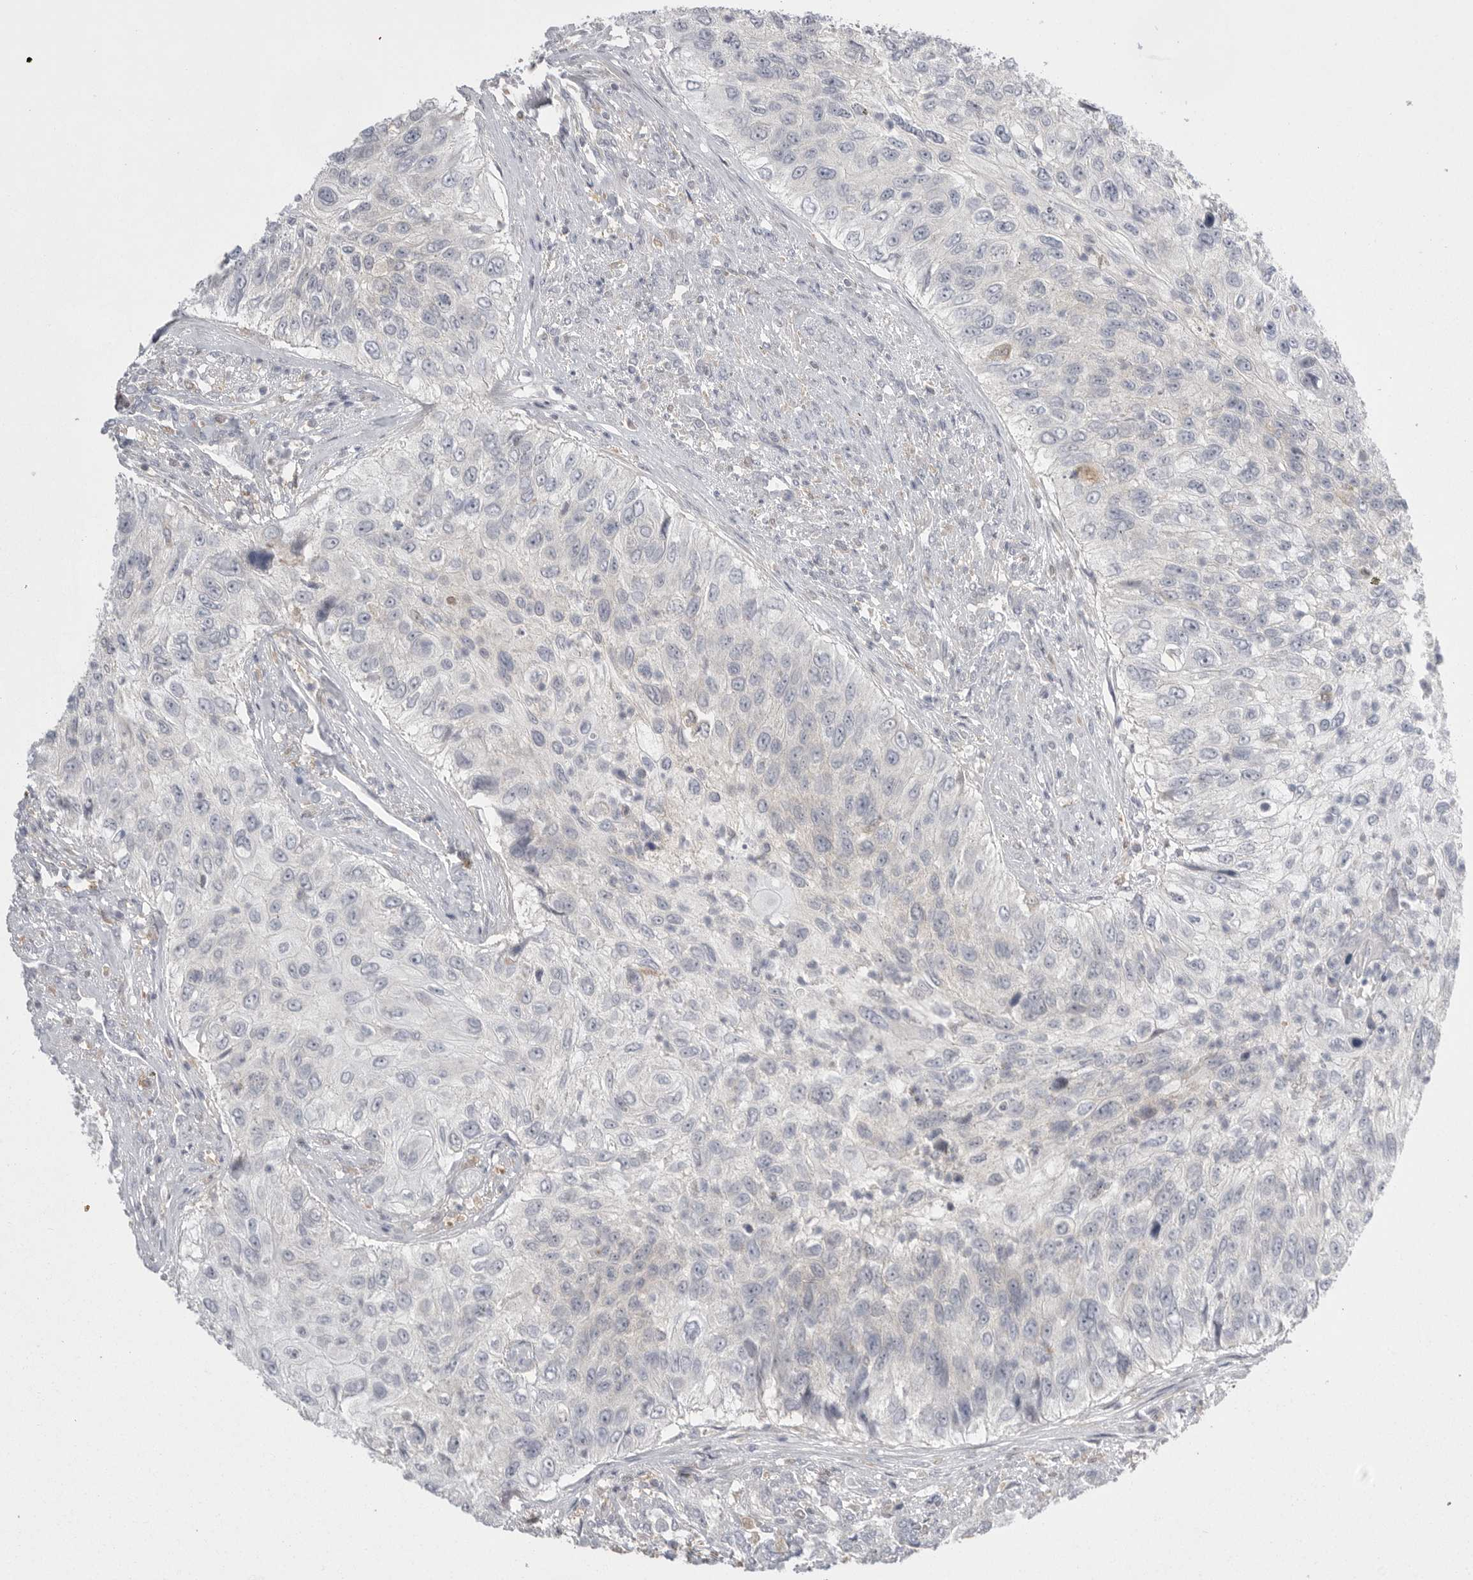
{"staining": {"intensity": "negative", "quantity": "none", "location": "none"}, "tissue": "urothelial cancer", "cell_type": "Tumor cells", "image_type": "cancer", "snomed": [{"axis": "morphology", "description": "Urothelial carcinoma, High grade"}, {"axis": "topography", "description": "Urinary bladder"}], "caption": "An immunohistochemistry (IHC) image of urothelial carcinoma (high-grade) is shown. There is no staining in tumor cells of urothelial carcinoma (high-grade).", "gene": "KYAT3", "patient": {"sex": "female", "age": 60}}